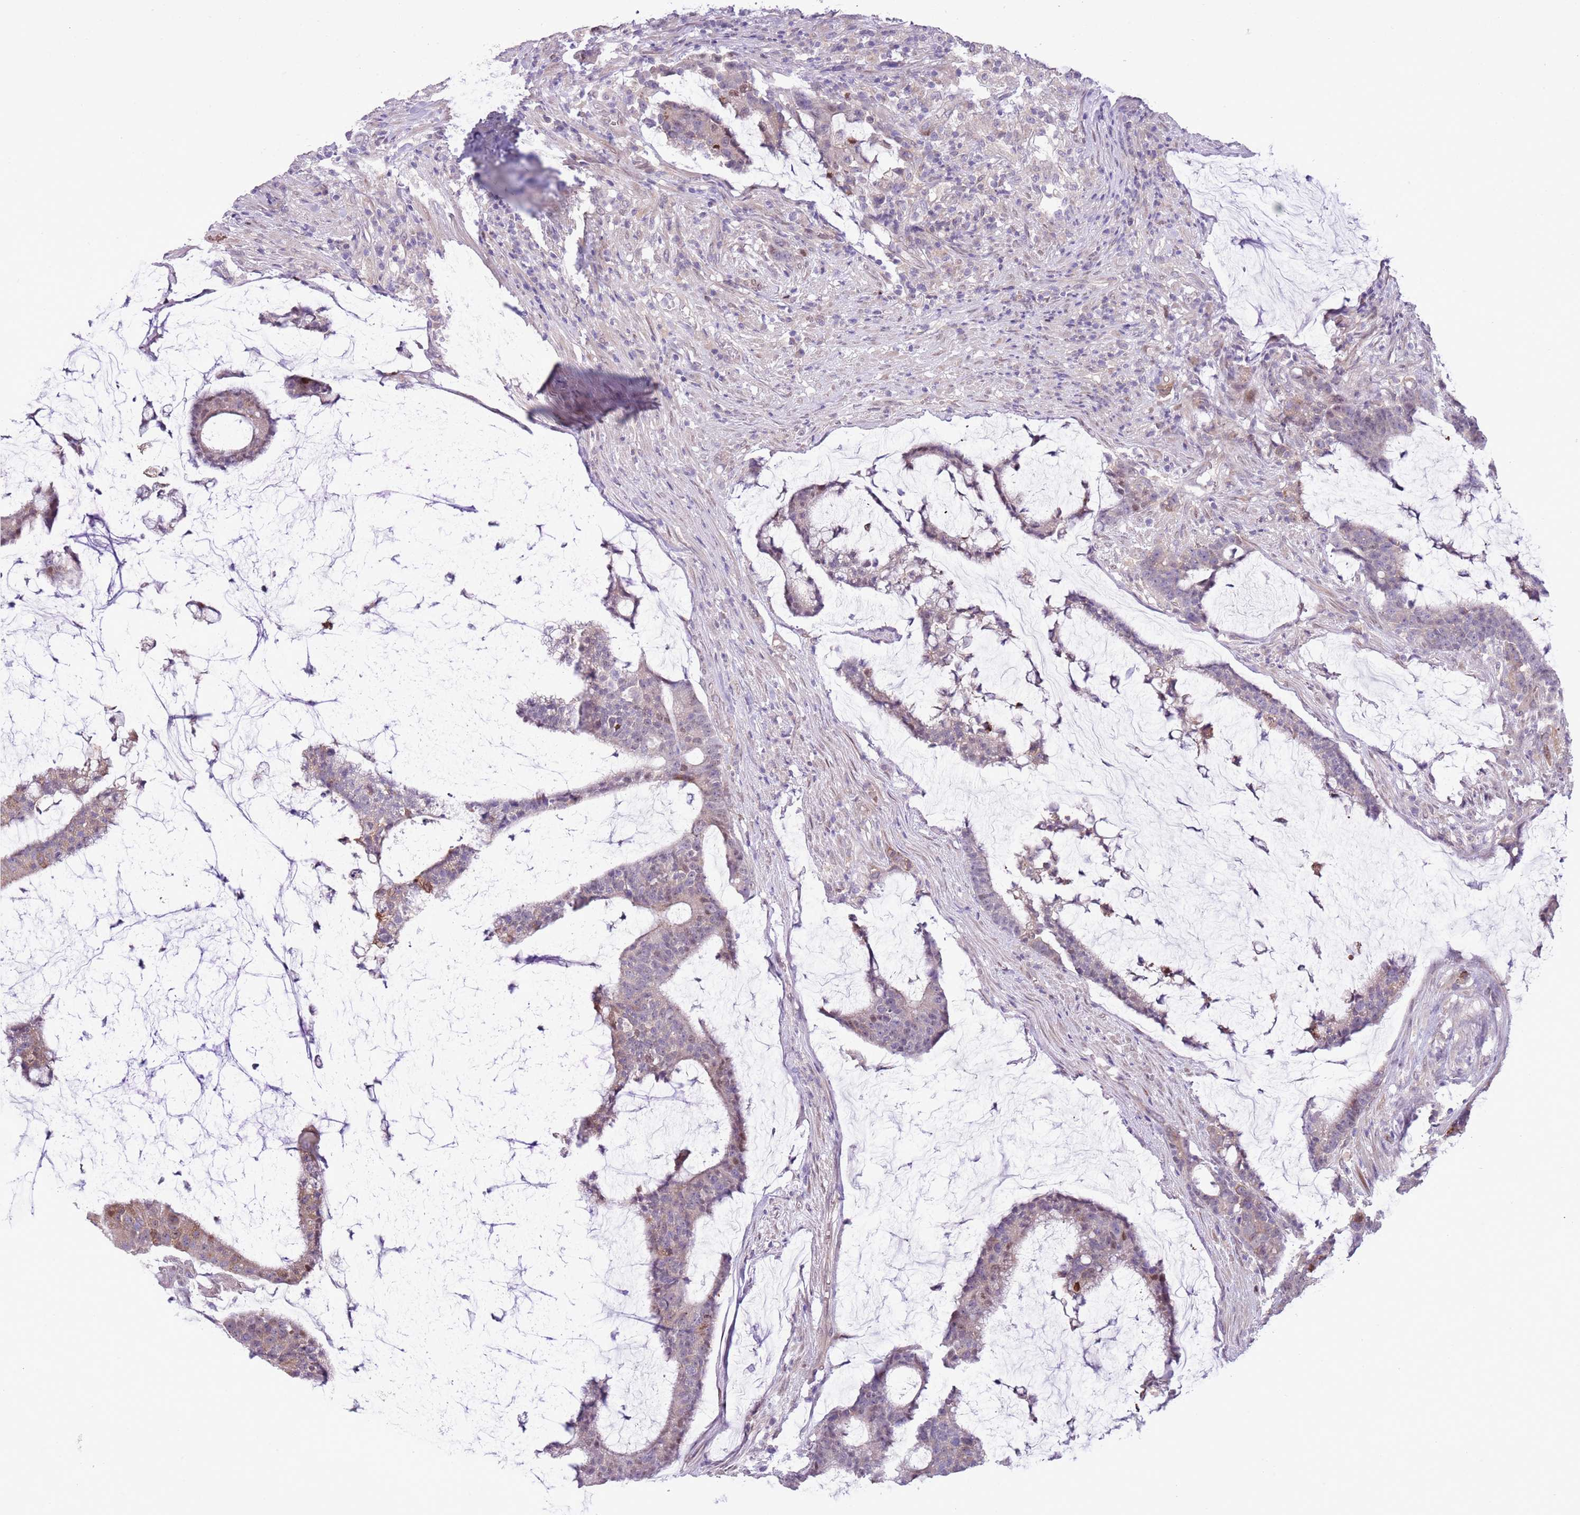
{"staining": {"intensity": "weak", "quantity": "<25%", "location": "cytoplasmic/membranous"}, "tissue": "colorectal cancer", "cell_type": "Tumor cells", "image_type": "cancer", "snomed": [{"axis": "morphology", "description": "Adenocarcinoma, NOS"}, {"axis": "topography", "description": "Colon"}], "caption": "Protein analysis of colorectal cancer (adenocarcinoma) demonstrates no significant expression in tumor cells. Brightfield microscopy of immunohistochemistry stained with DAB (brown) and hematoxylin (blue), captured at high magnification.", "gene": "CCND2", "patient": {"sex": "female", "age": 84}}